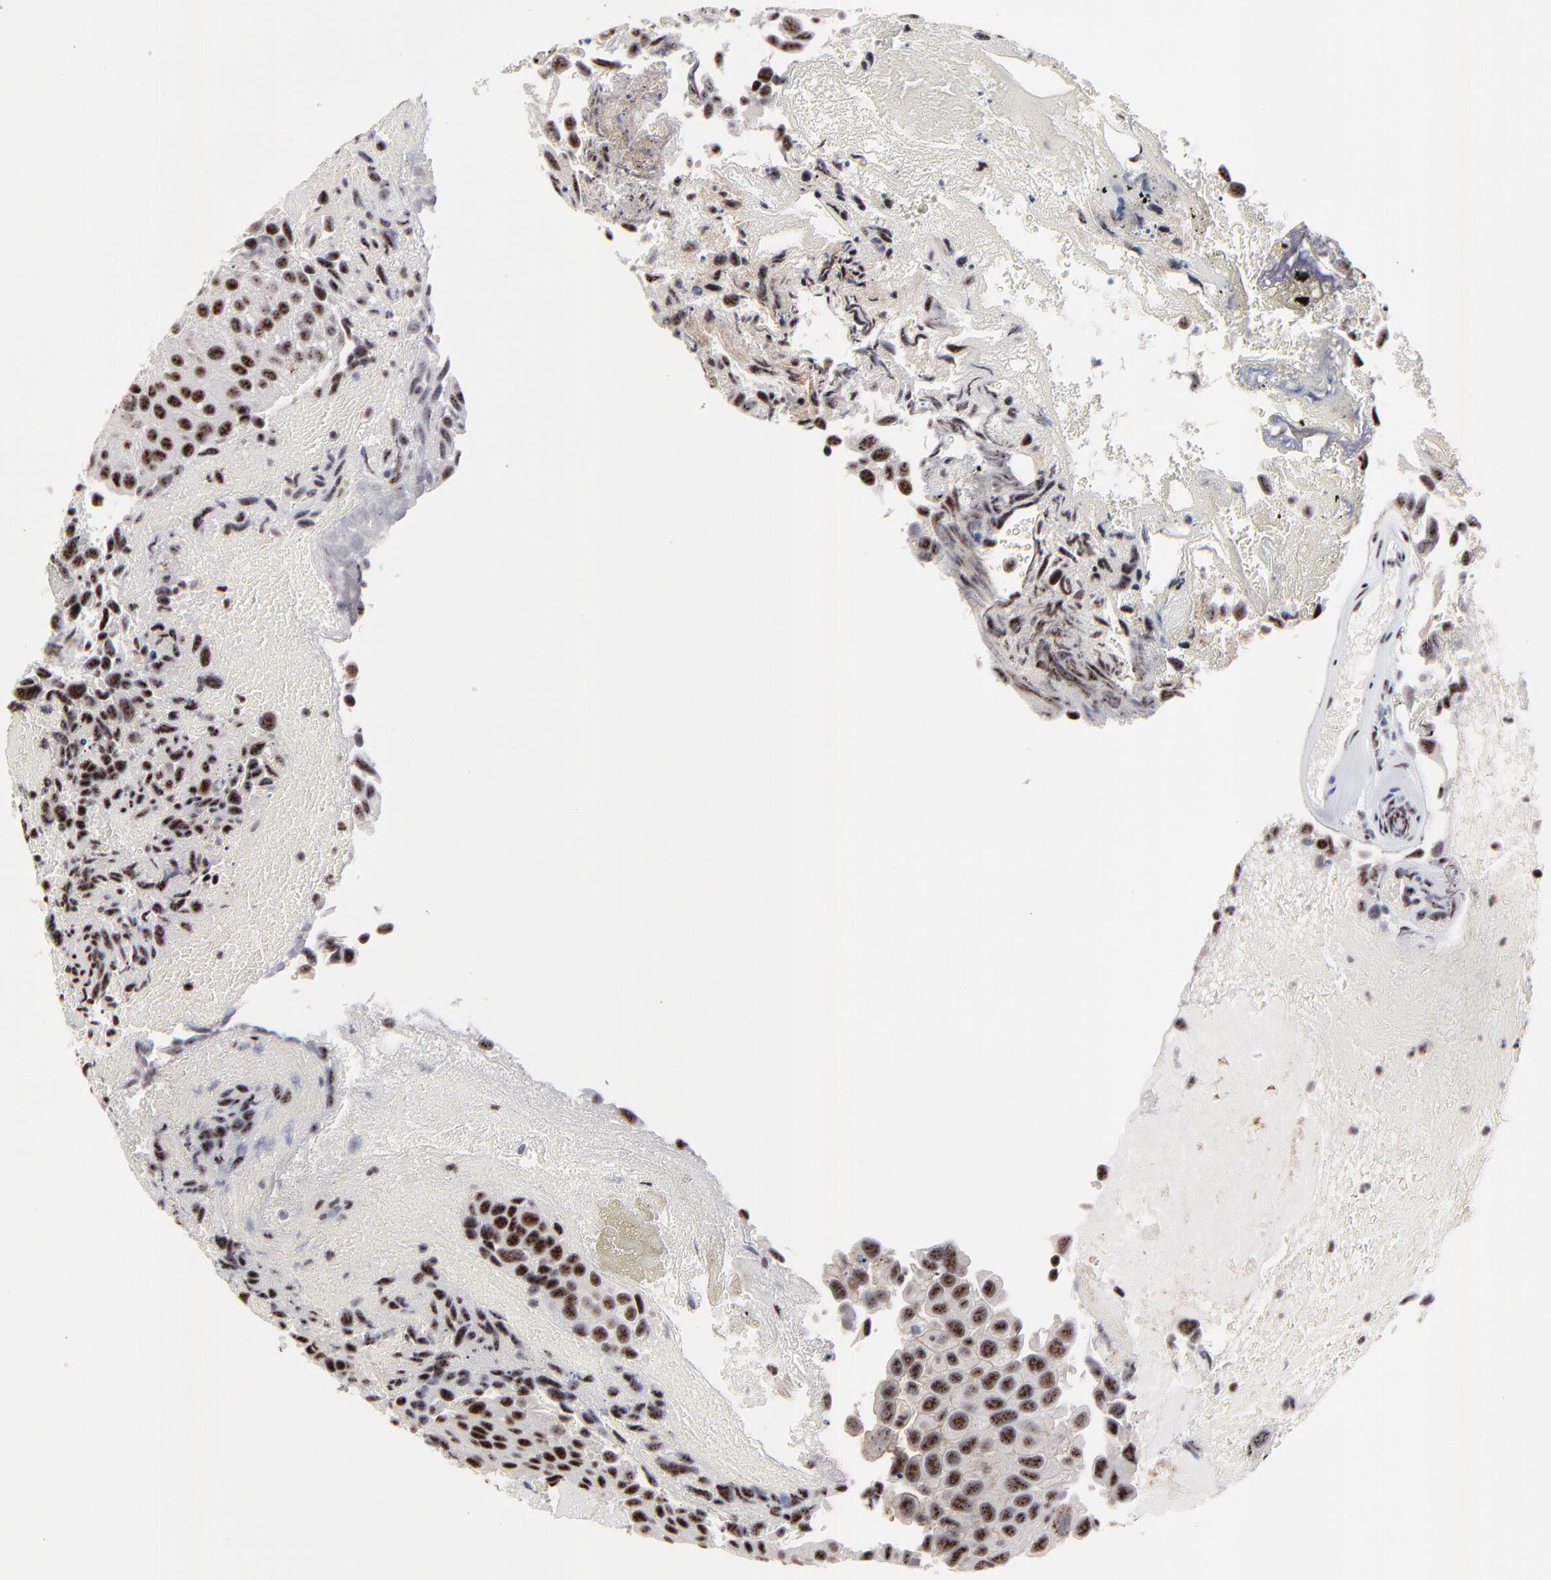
{"staining": {"intensity": "weak", "quantity": ">75%", "location": "nuclear"}, "tissue": "urothelial cancer", "cell_type": "Tumor cells", "image_type": "cancer", "snomed": [{"axis": "morphology", "description": "Urothelial carcinoma, High grade"}, {"axis": "topography", "description": "Urinary bladder"}], "caption": "Protein staining of urothelial cancer tissue demonstrates weak nuclear staining in approximately >75% of tumor cells. The protein of interest is stained brown, and the nuclei are stained in blue (DAB IHC with brightfield microscopy, high magnification).", "gene": "MBD4", "patient": {"sex": "male", "age": 72}}